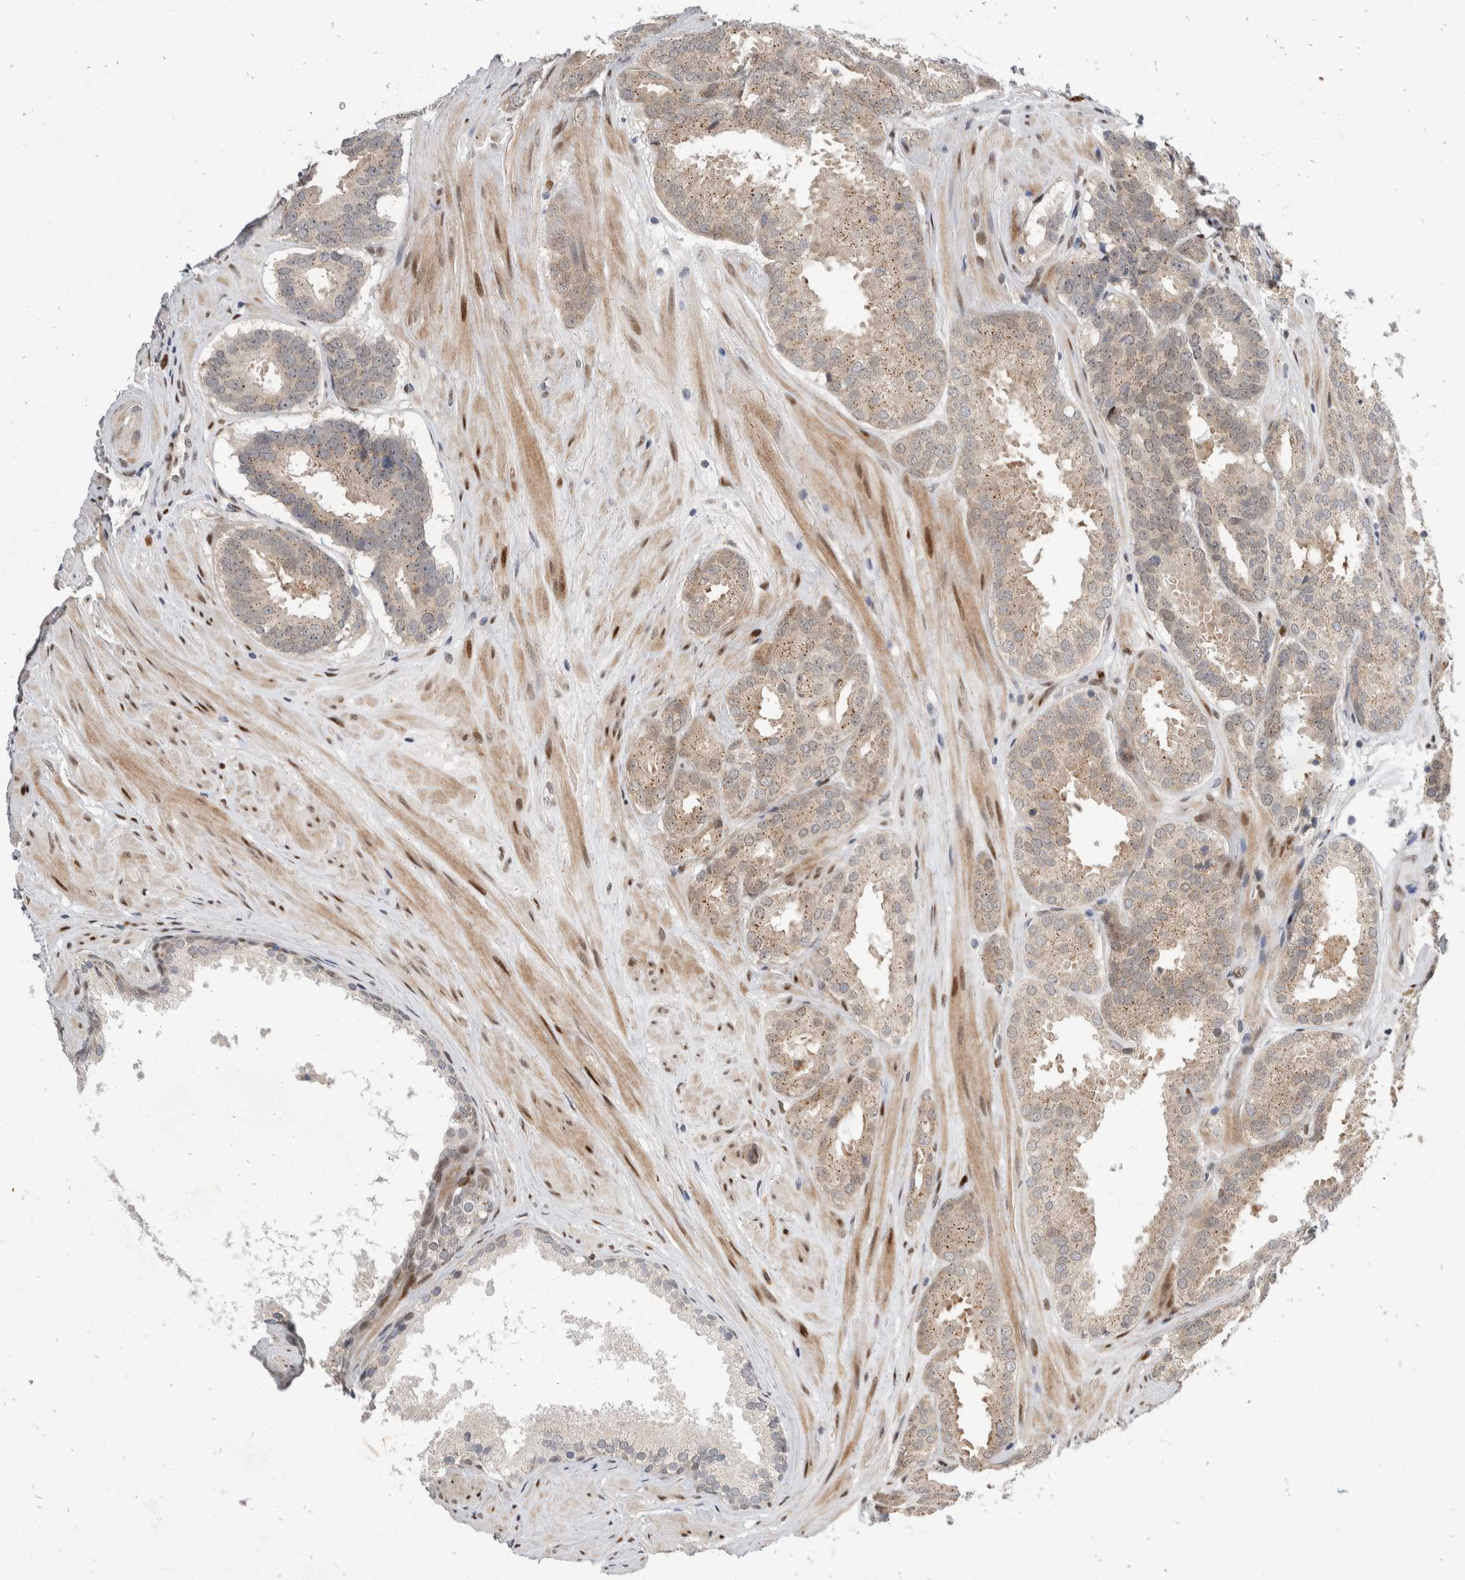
{"staining": {"intensity": "weak", "quantity": ">75%", "location": "cytoplasmic/membranous,nuclear"}, "tissue": "prostate cancer", "cell_type": "Tumor cells", "image_type": "cancer", "snomed": [{"axis": "morphology", "description": "Adenocarcinoma, Low grade"}, {"axis": "topography", "description": "Prostate"}], "caption": "Protein expression analysis of human prostate cancer reveals weak cytoplasmic/membranous and nuclear positivity in approximately >75% of tumor cells. The protein is stained brown, and the nuclei are stained in blue (DAB (3,3'-diaminobenzidine) IHC with brightfield microscopy, high magnification).", "gene": "ZNF703", "patient": {"sex": "male", "age": 69}}